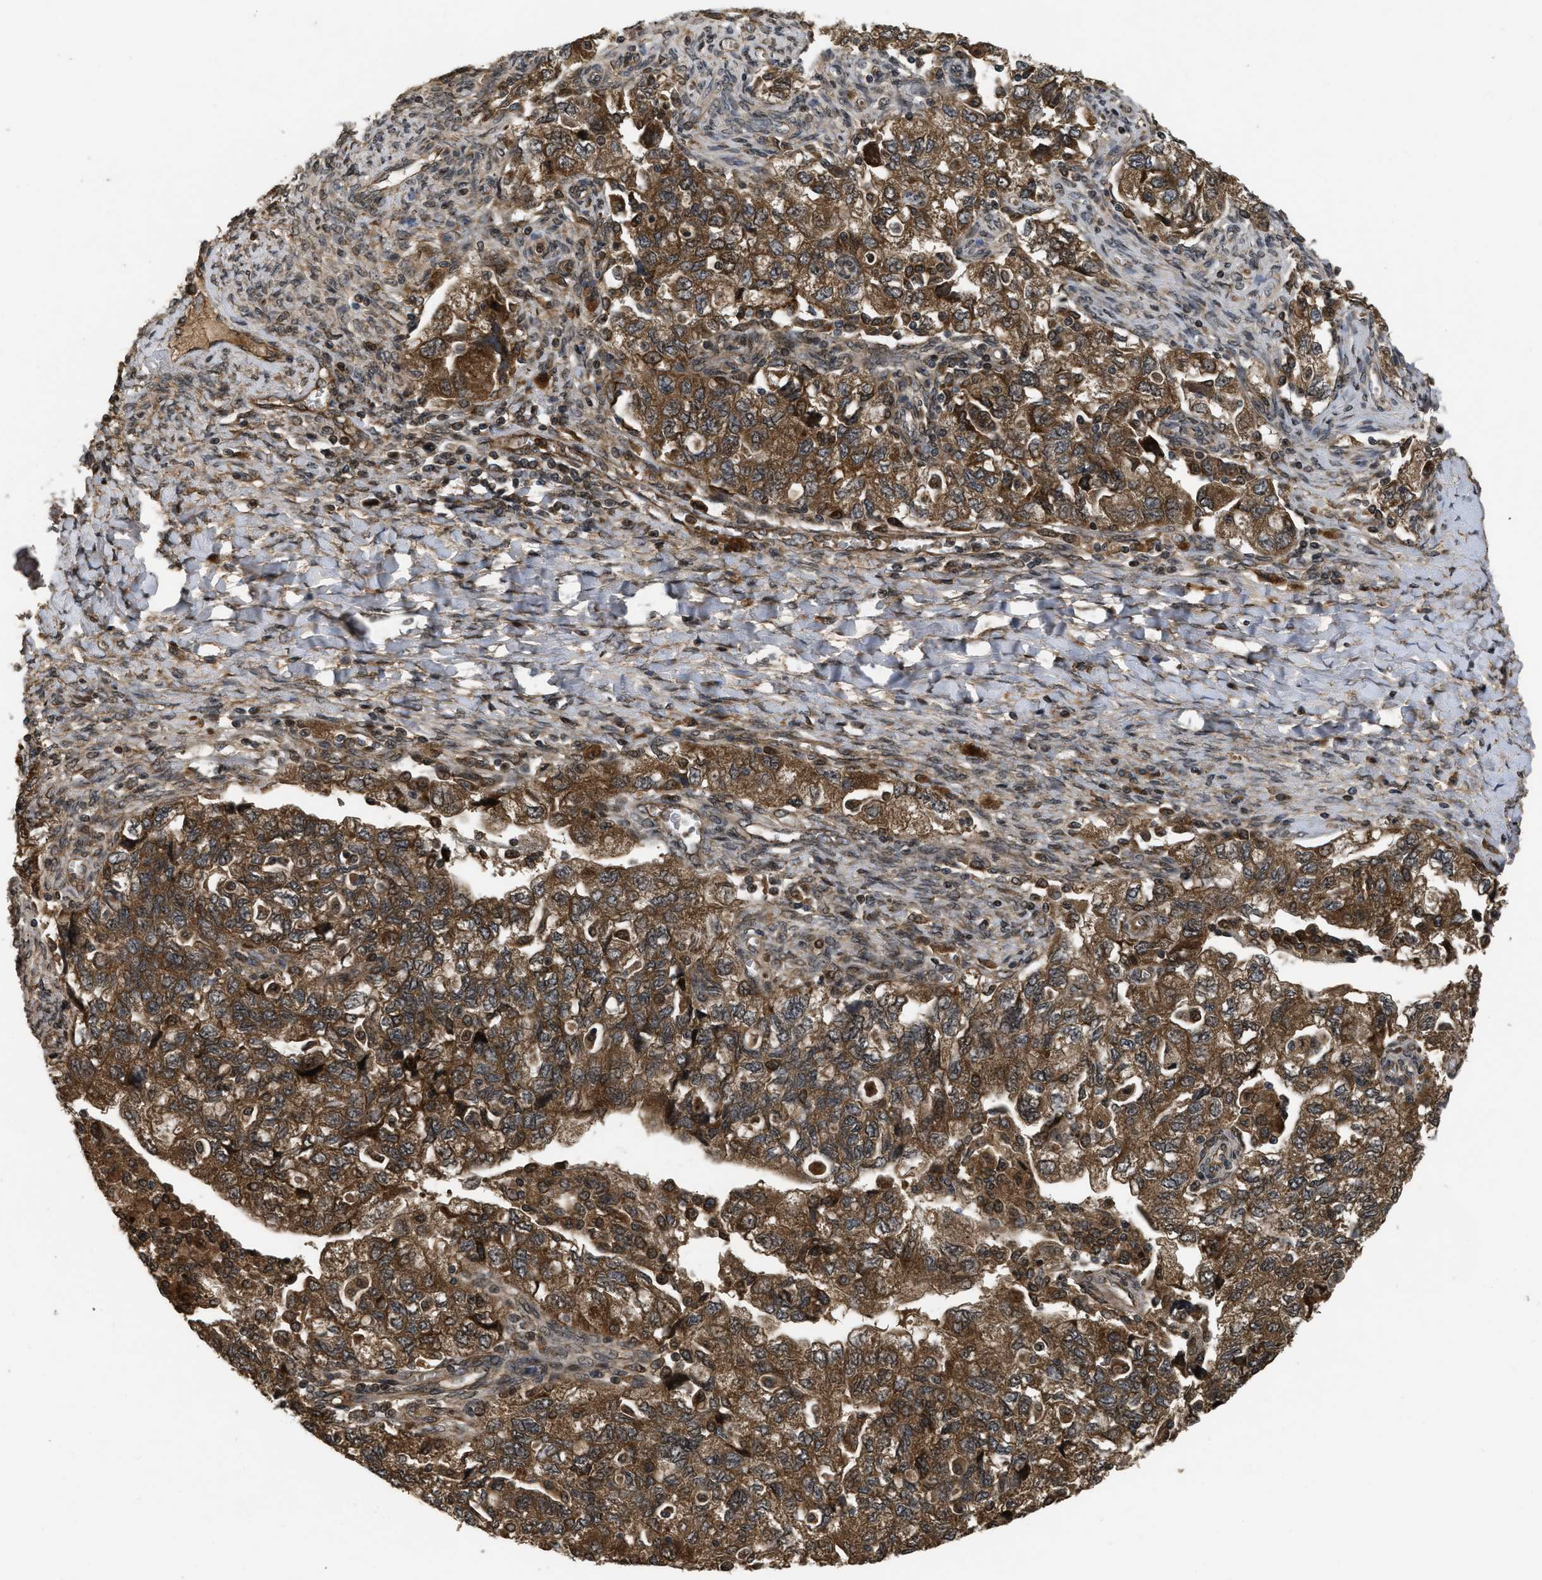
{"staining": {"intensity": "moderate", "quantity": ">75%", "location": "cytoplasmic/membranous"}, "tissue": "ovarian cancer", "cell_type": "Tumor cells", "image_type": "cancer", "snomed": [{"axis": "morphology", "description": "Carcinoma, NOS"}, {"axis": "morphology", "description": "Cystadenocarcinoma, serous, NOS"}, {"axis": "topography", "description": "Ovary"}], "caption": "Ovarian carcinoma was stained to show a protein in brown. There is medium levels of moderate cytoplasmic/membranous positivity in approximately >75% of tumor cells.", "gene": "SPTLC1", "patient": {"sex": "female", "age": 69}}